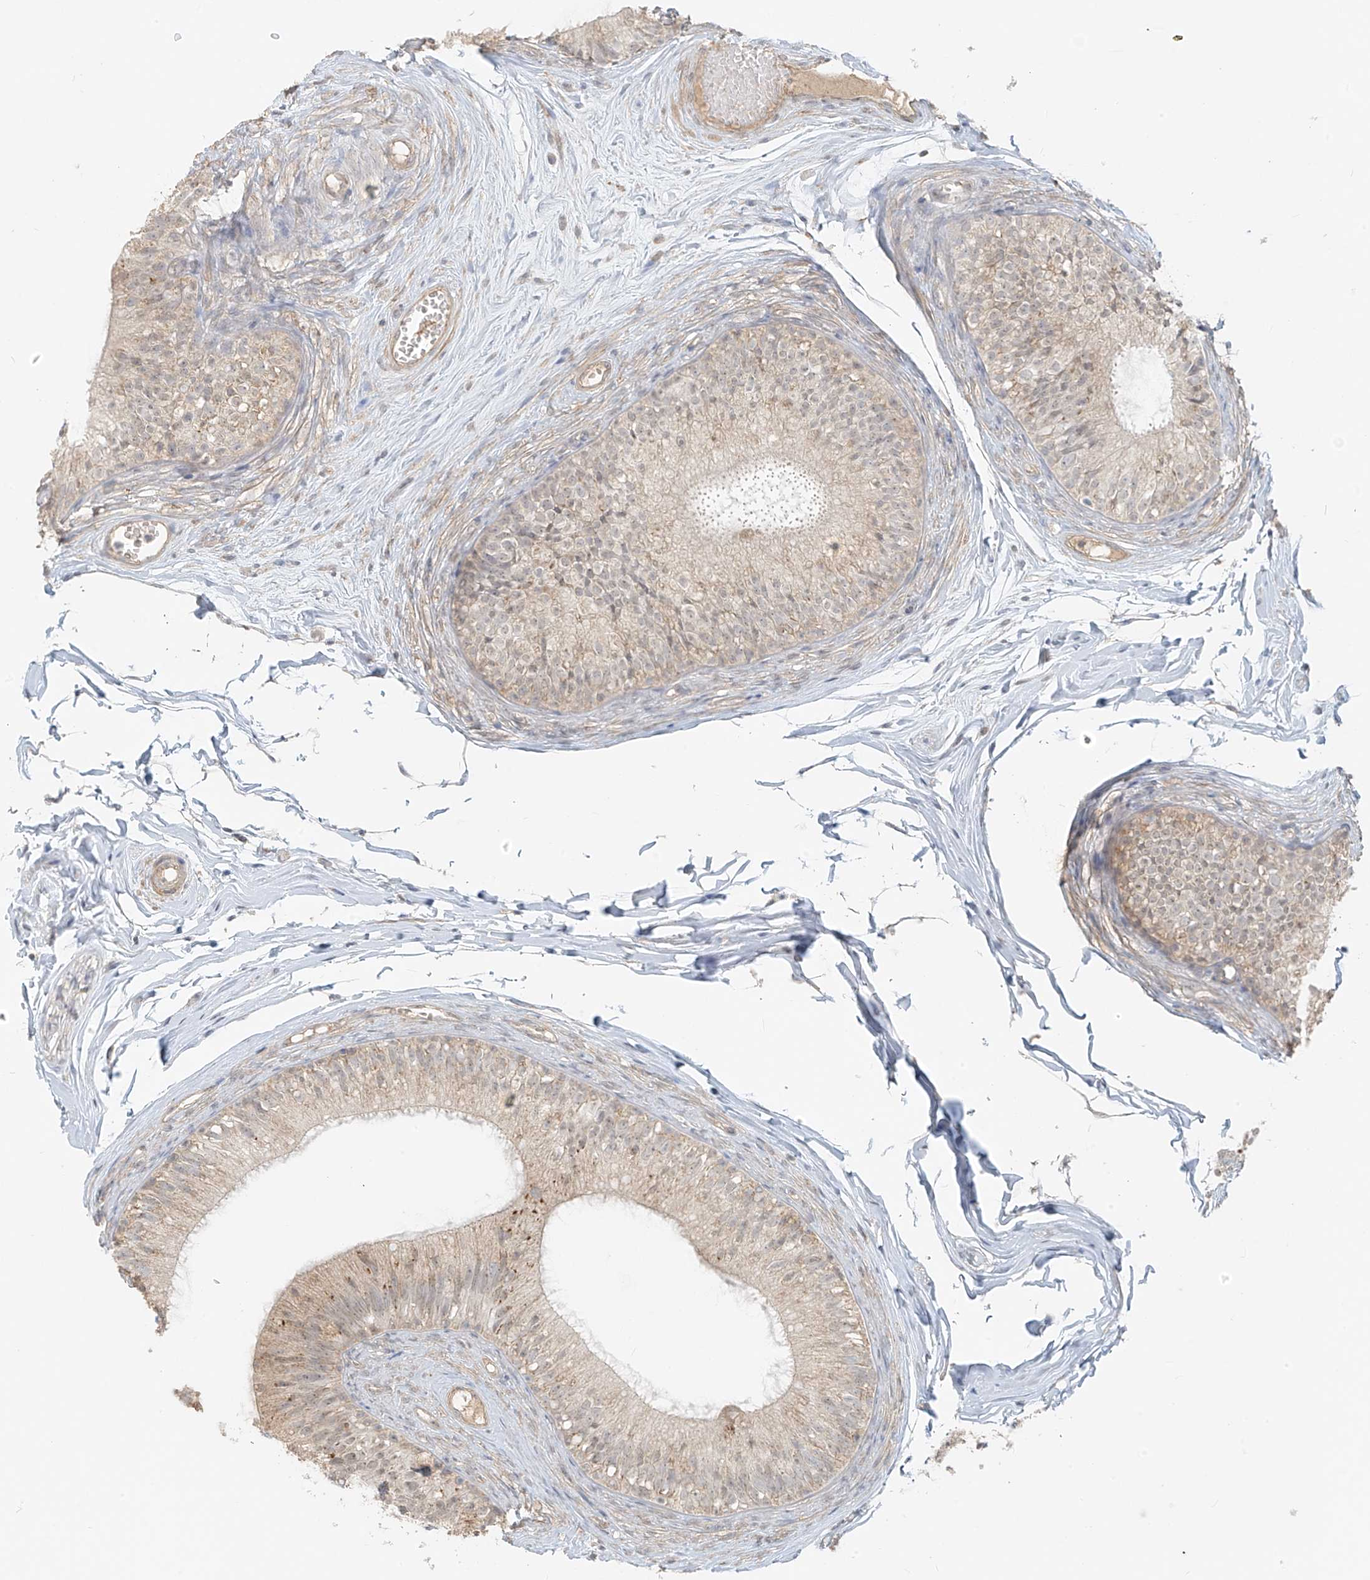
{"staining": {"intensity": "weak", "quantity": "25%-75%", "location": "cytoplasmic/membranous"}, "tissue": "epididymis", "cell_type": "Glandular cells", "image_type": "normal", "snomed": [{"axis": "morphology", "description": "Normal tissue, NOS"}, {"axis": "morphology", "description": "Seminoma in situ"}, {"axis": "topography", "description": "Testis"}, {"axis": "topography", "description": "Epididymis"}], "caption": "Brown immunohistochemical staining in normal human epididymis demonstrates weak cytoplasmic/membranous positivity in approximately 25%-75% of glandular cells. The protein is stained brown, and the nuclei are stained in blue (DAB (3,3'-diaminobenzidine) IHC with brightfield microscopy, high magnification).", "gene": "ABCD1", "patient": {"sex": "male", "age": 28}}